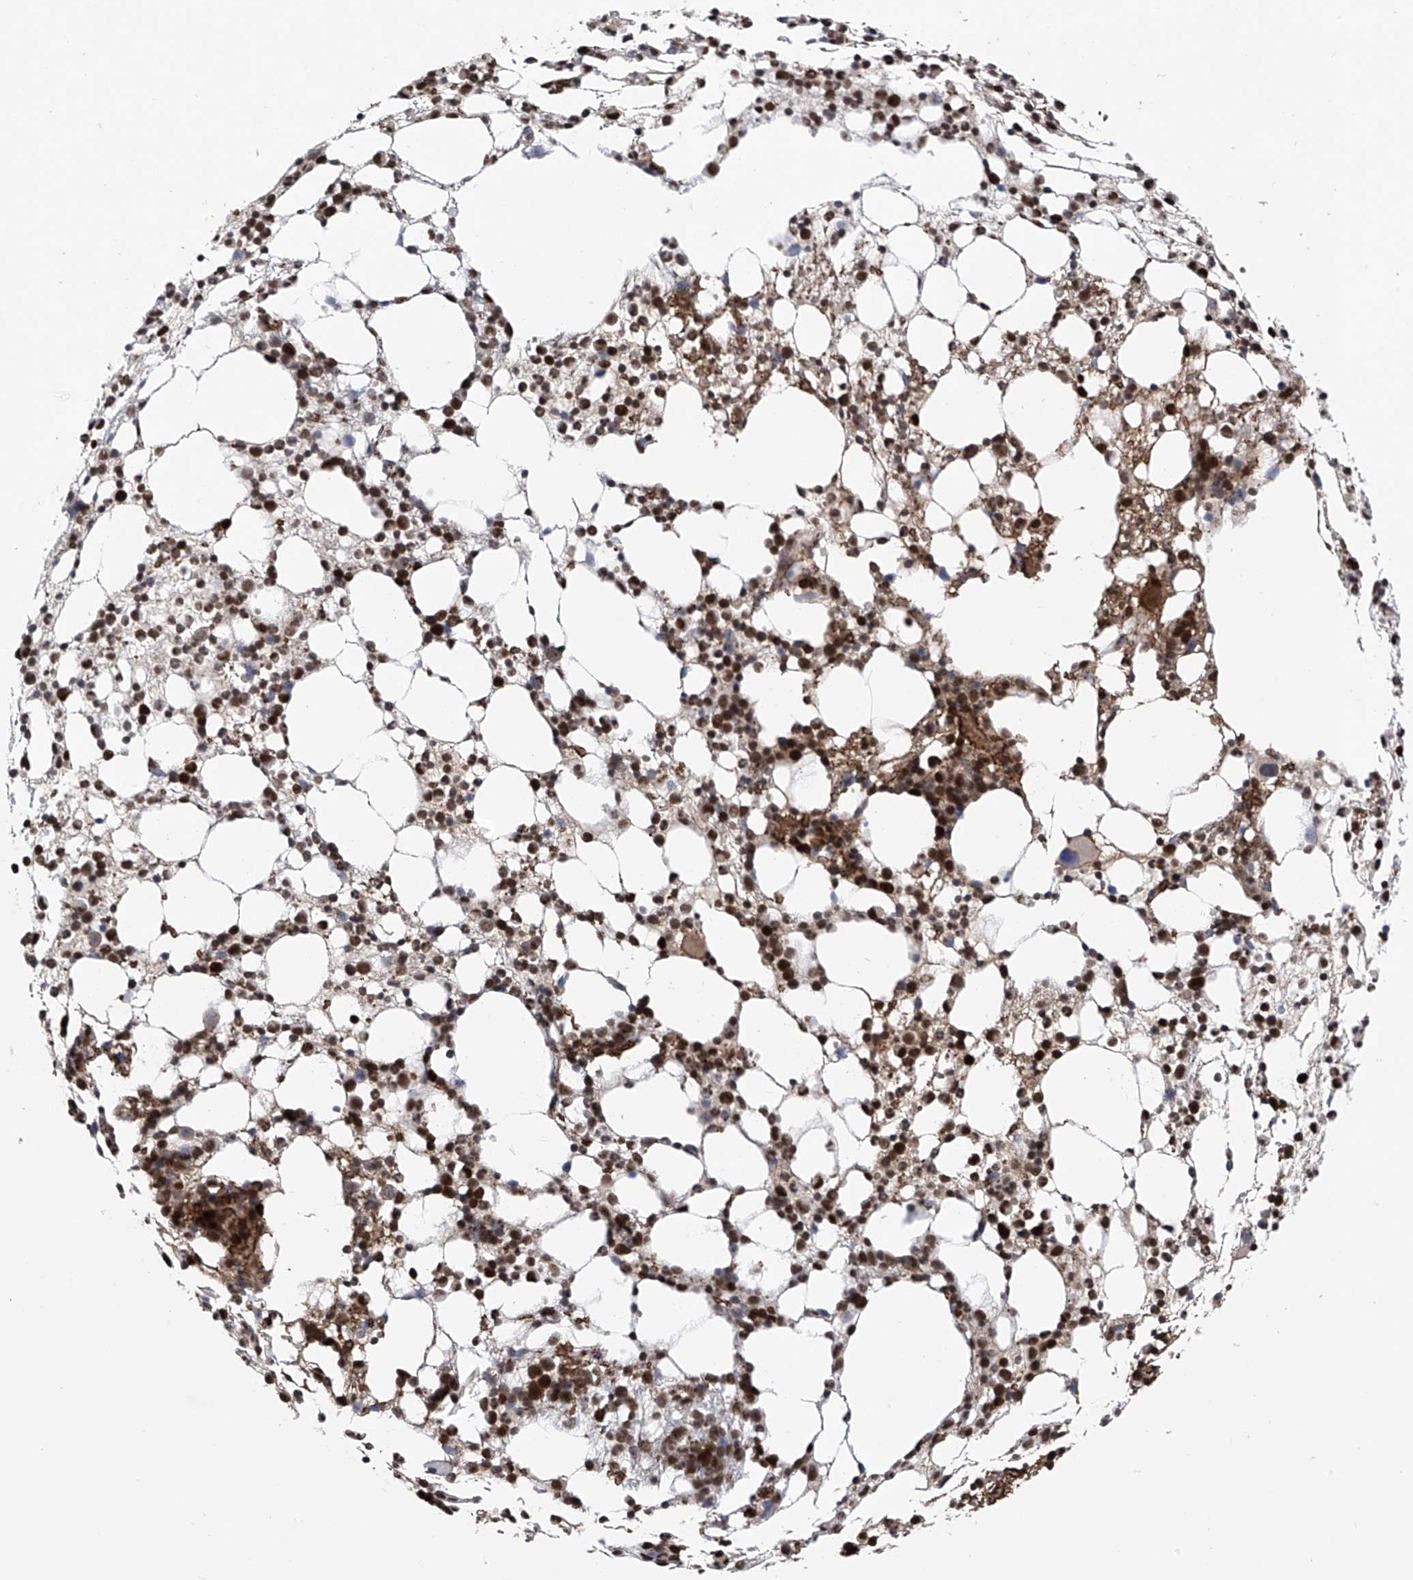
{"staining": {"intensity": "strong", "quantity": ">75%", "location": "nuclear"}, "tissue": "bone marrow", "cell_type": "Hematopoietic cells", "image_type": "normal", "snomed": [{"axis": "morphology", "description": "Normal tissue, NOS"}, {"axis": "topography", "description": "Bone marrow"}], "caption": "Protein staining of unremarkable bone marrow demonstrates strong nuclear expression in about >75% of hematopoietic cells.", "gene": "DNAJC9", "patient": {"sex": "female", "age": 57}}